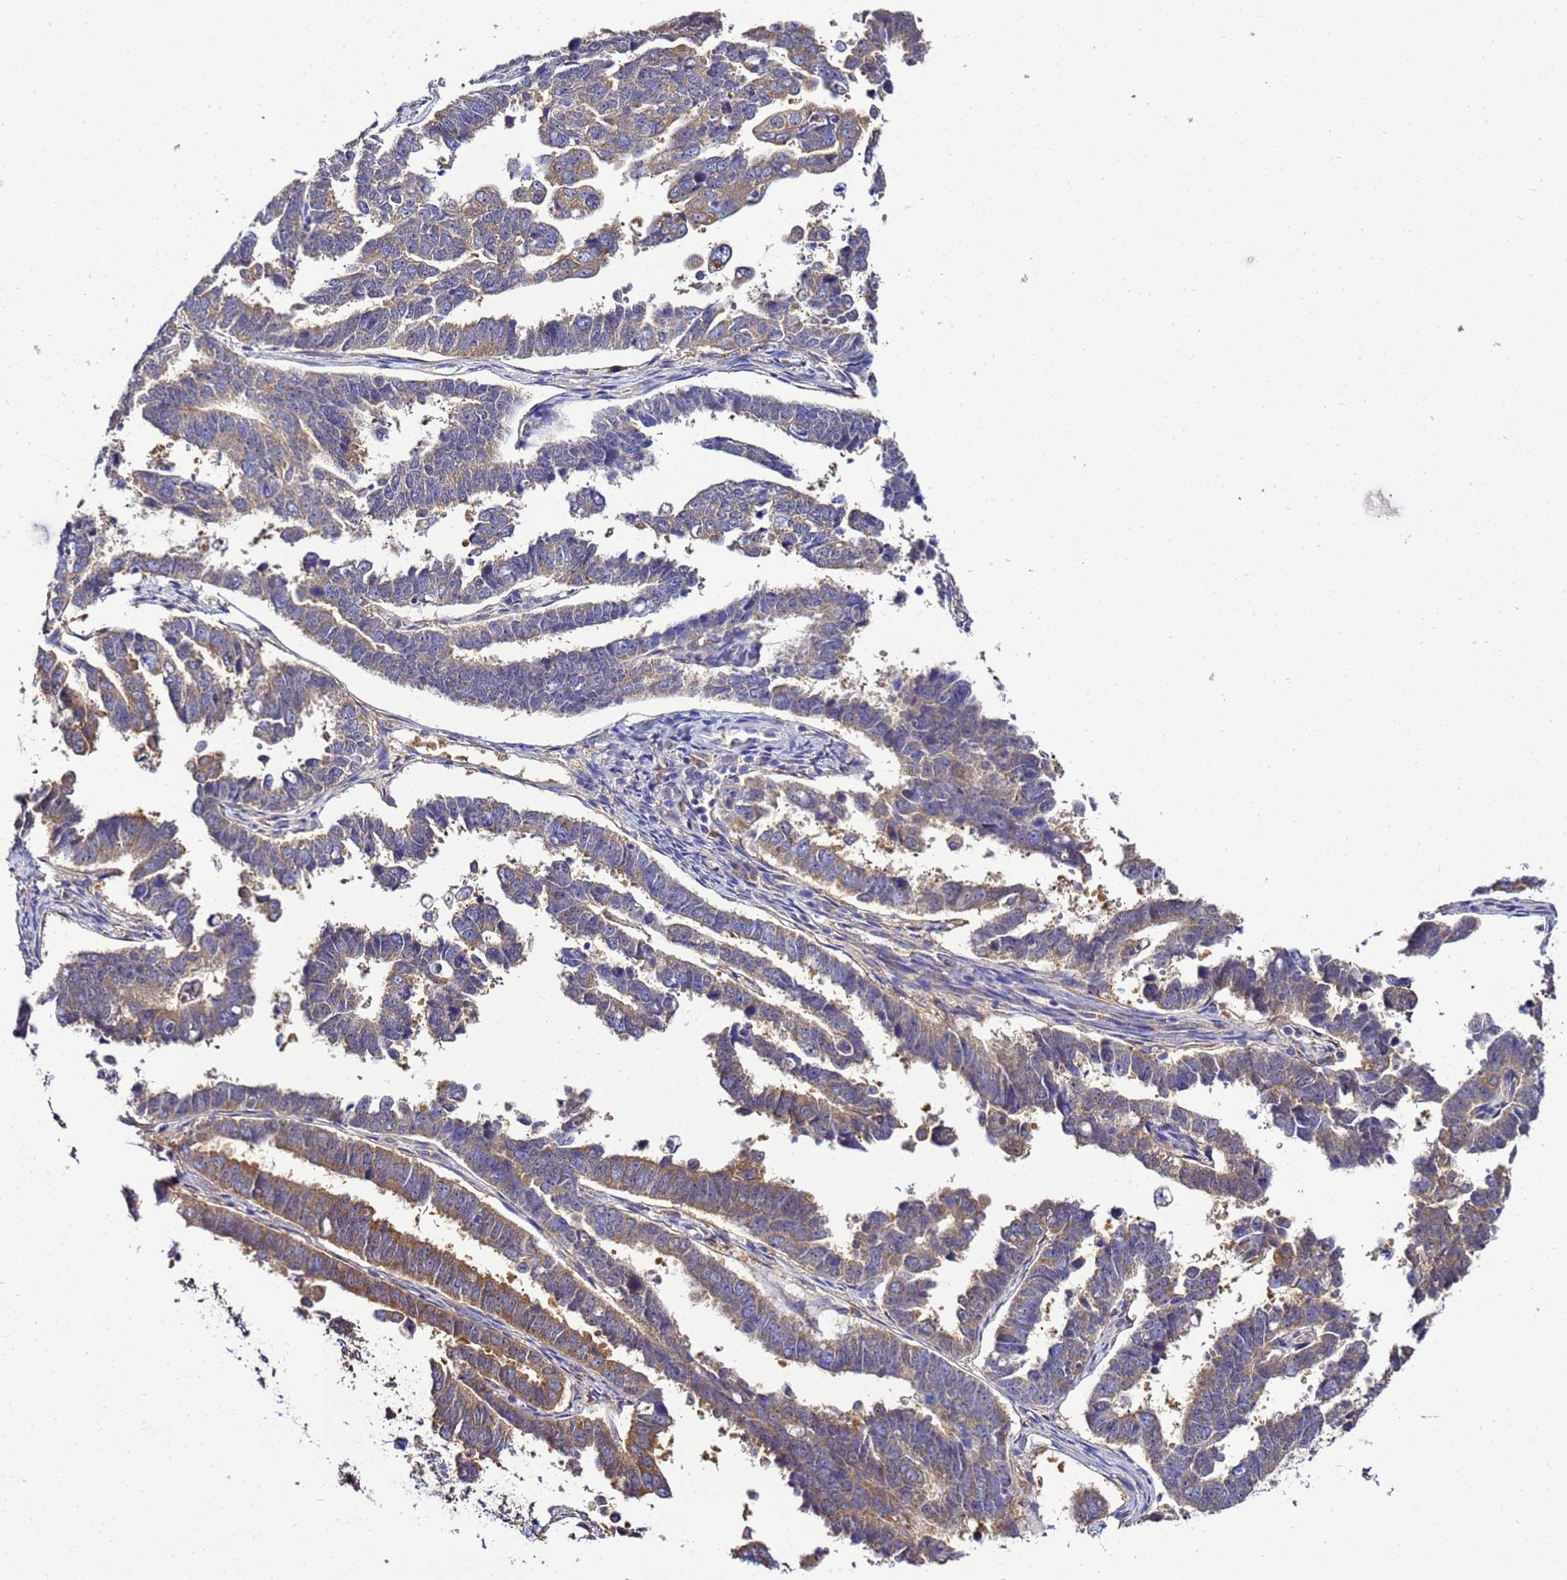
{"staining": {"intensity": "moderate", "quantity": ">75%", "location": "cytoplasmic/membranous"}, "tissue": "endometrial cancer", "cell_type": "Tumor cells", "image_type": "cancer", "snomed": [{"axis": "morphology", "description": "Adenocarcinoma, NOS"}, {"axis": "topography", "description": "Endometrium"}], "caption": "A brown stain highlights moderate cytoplasmic/membranous expression of a protein in human endometrial cancer (adenocarcinoma) tumor cells.", "gene": "NARS1", "patient": {"sex": "female", "age": 75}}